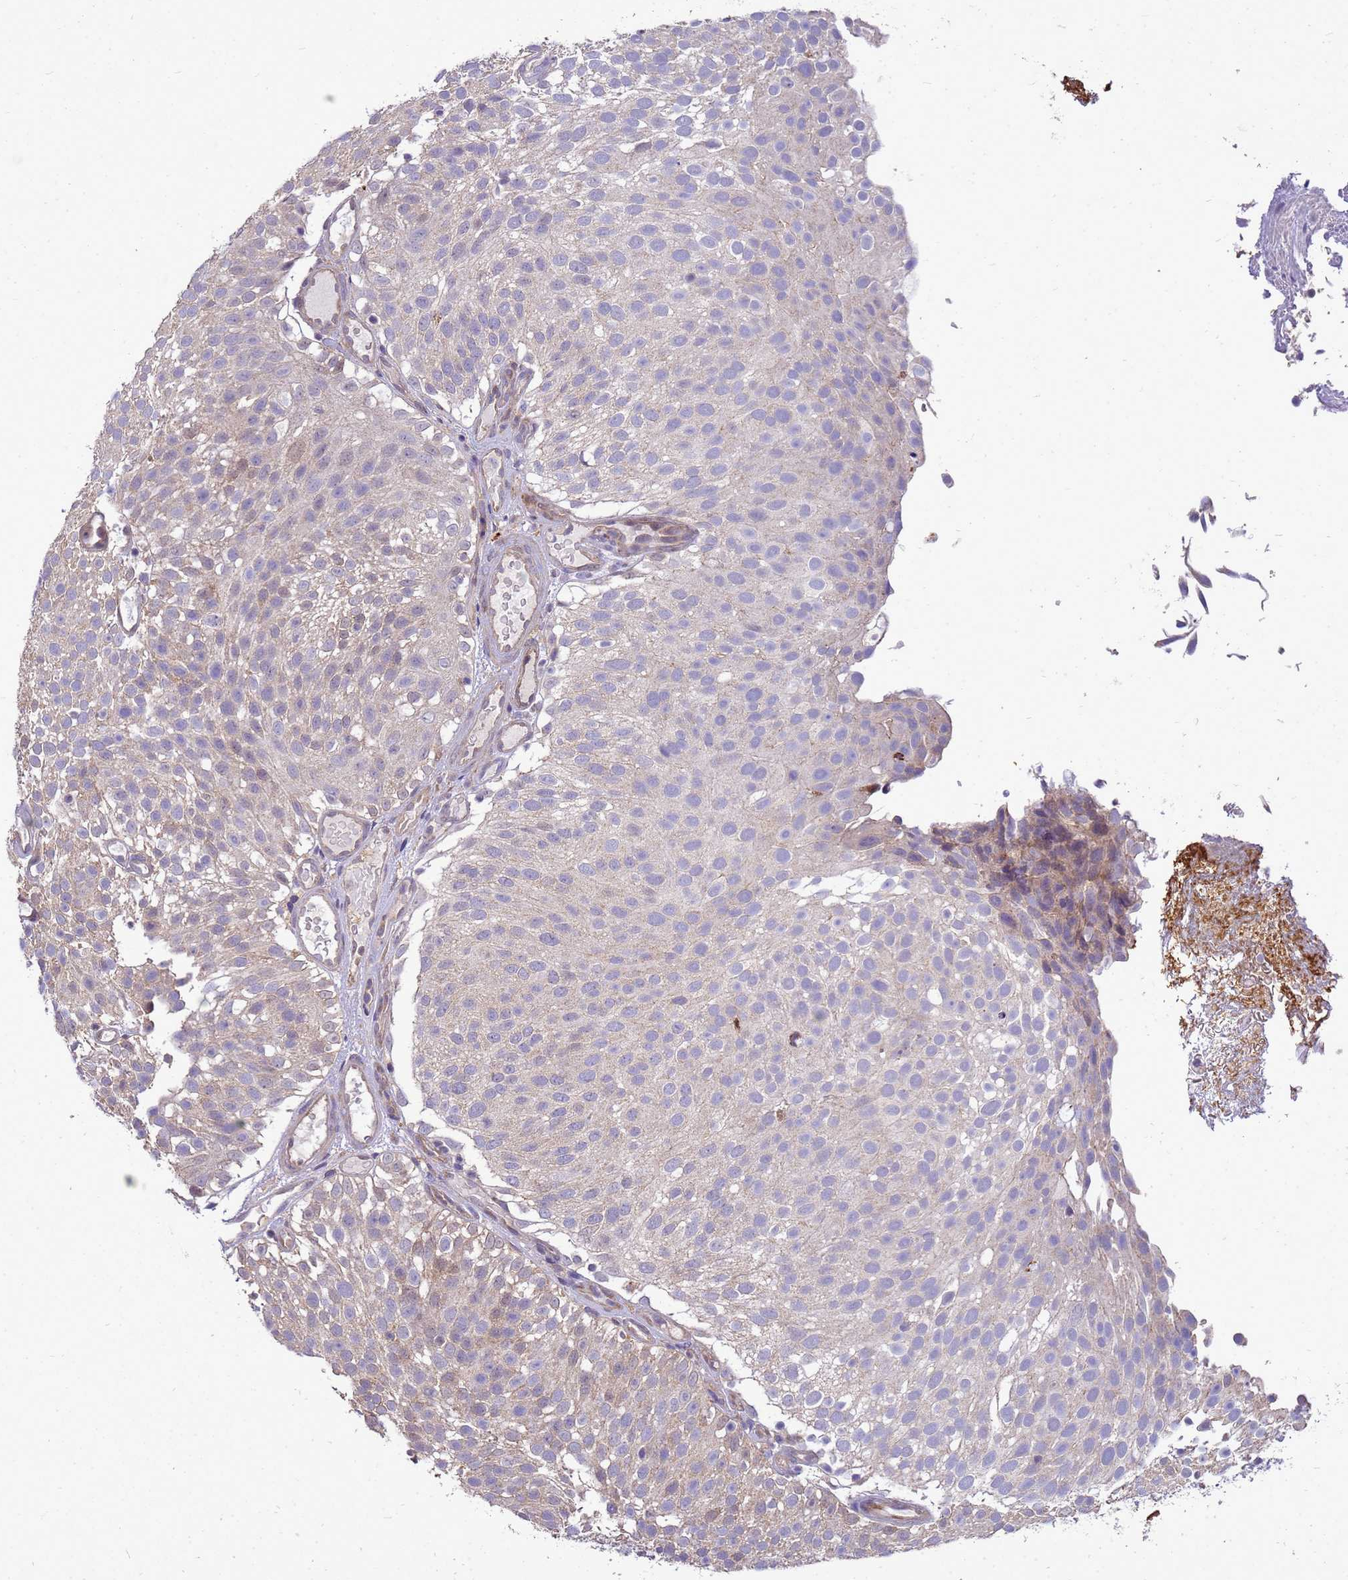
{"staining": {"intensity": "weak", "quantity": "<25%", "location": "cytoplasmic/membranous"}, "tissue": "urothelial cancer", "cell_type": "Tumor cells", "image_type": "cancer", "snomed": [{"axis": "morphology", "description": "Urothelial carcinoma, Low grade"}, {"axis": "topography", "description": "Urinary bladder"}], "caption": "Low-grade urothelial carcinoma stained for a protein using IHC demonstrates no expression tumor cells.", "gene": "EIF4EBP3", "patient": {"sex": "male", "age": 78}}